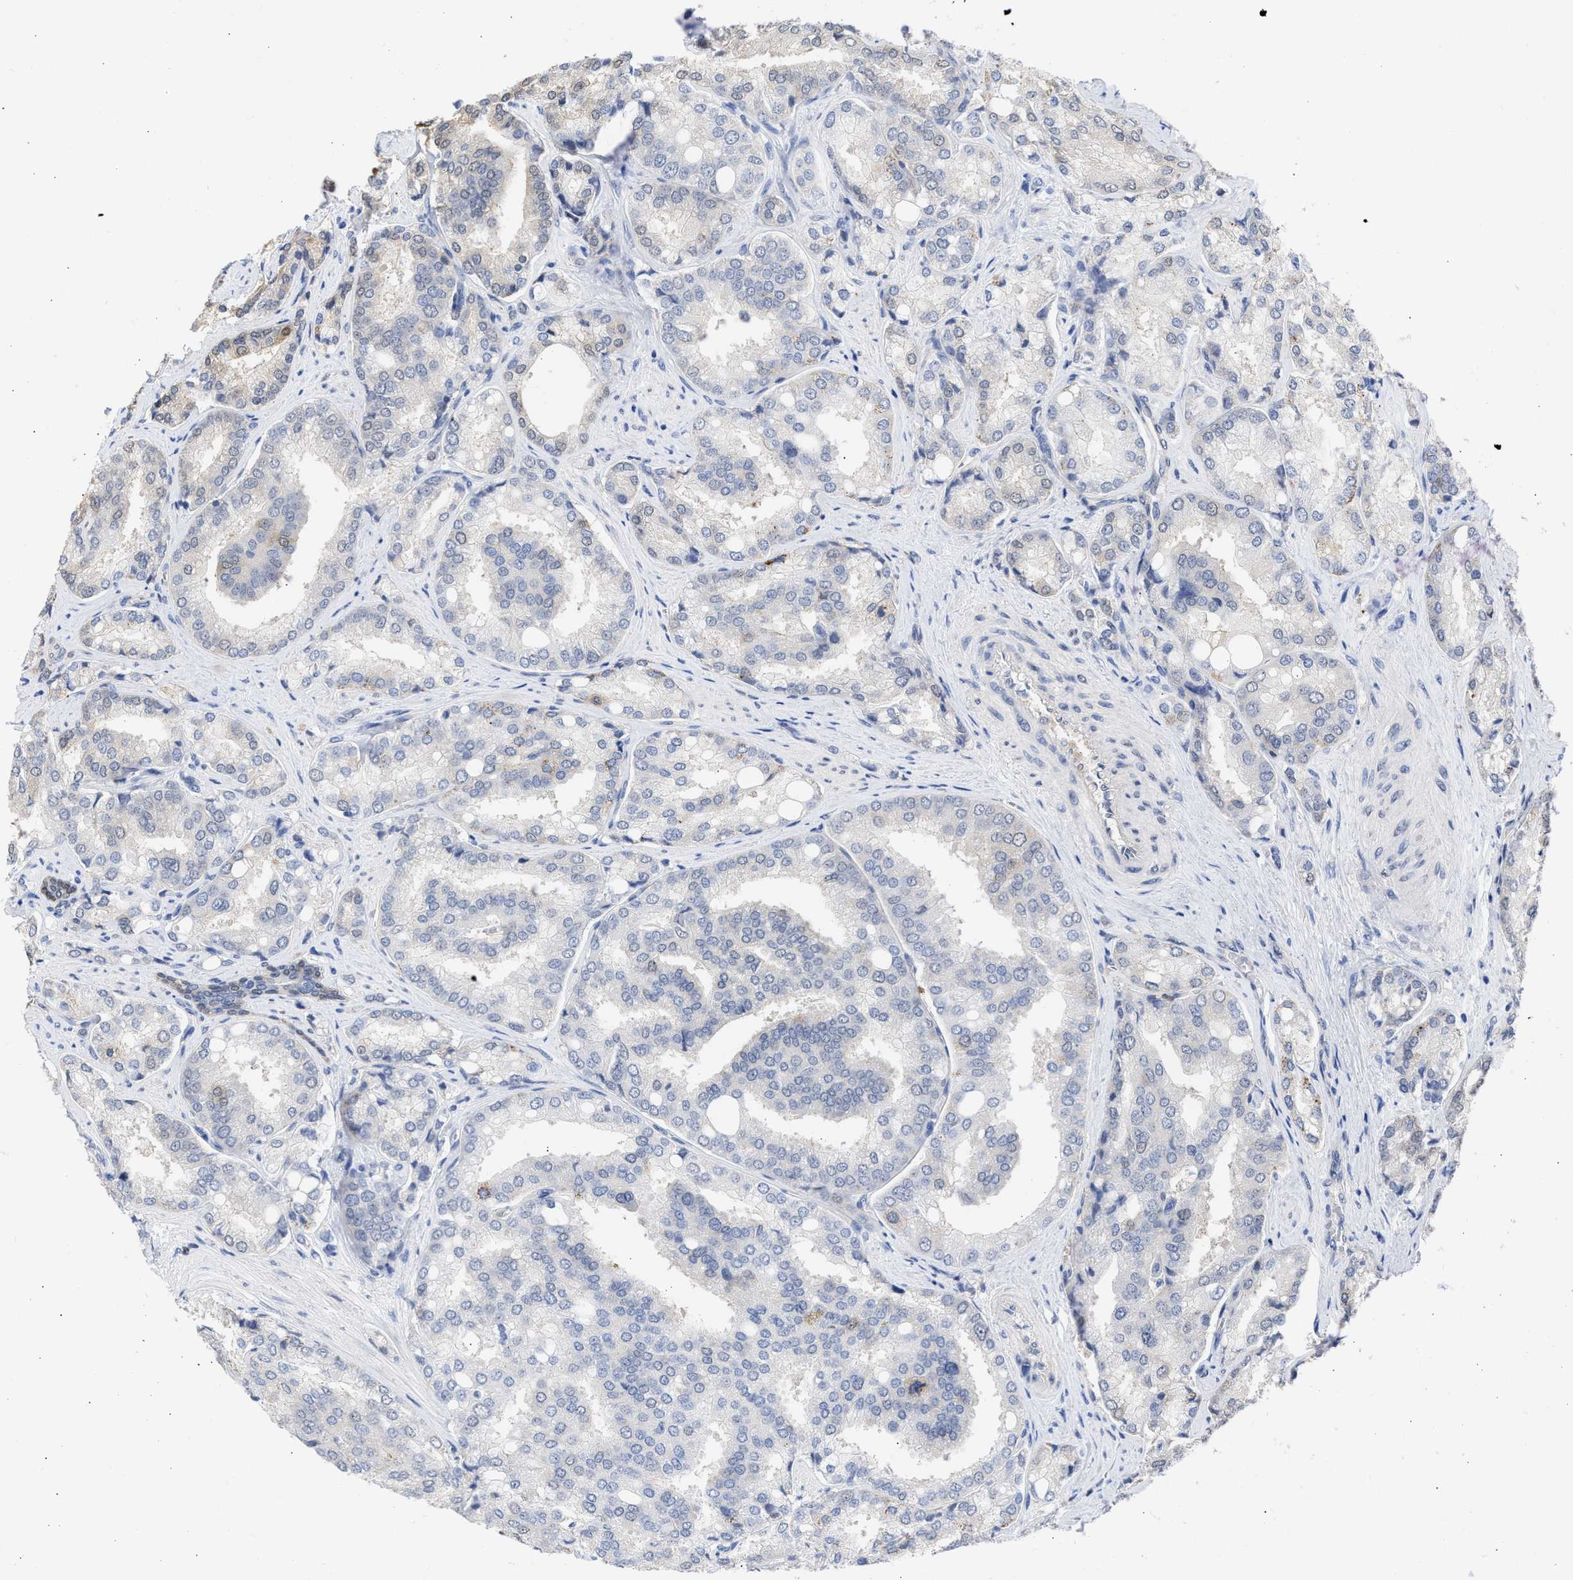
{"staining": {"intensity": "moderate", "quantity": "<25%", "location": "cytoplasmic/membranous"}, "tissue": "prostate cancer", "cell_type": "Tumor cells", "image_type": "cancer", "snomed": [{"axis": "morphology", "description": "Adenocarcinoma, High grade"}, {"axis": "topography", "description": "Prostate"}], "caption": "There is low levels of moderate cytoplasmic/membranous positivity in tumor cells of prostate cancer (adenocarcinoma (high-grade)), as demonstrated by immunohistochemical staining (brown color).", "gene": "THRA", "patient": {"sex": "male", "age": 50}}